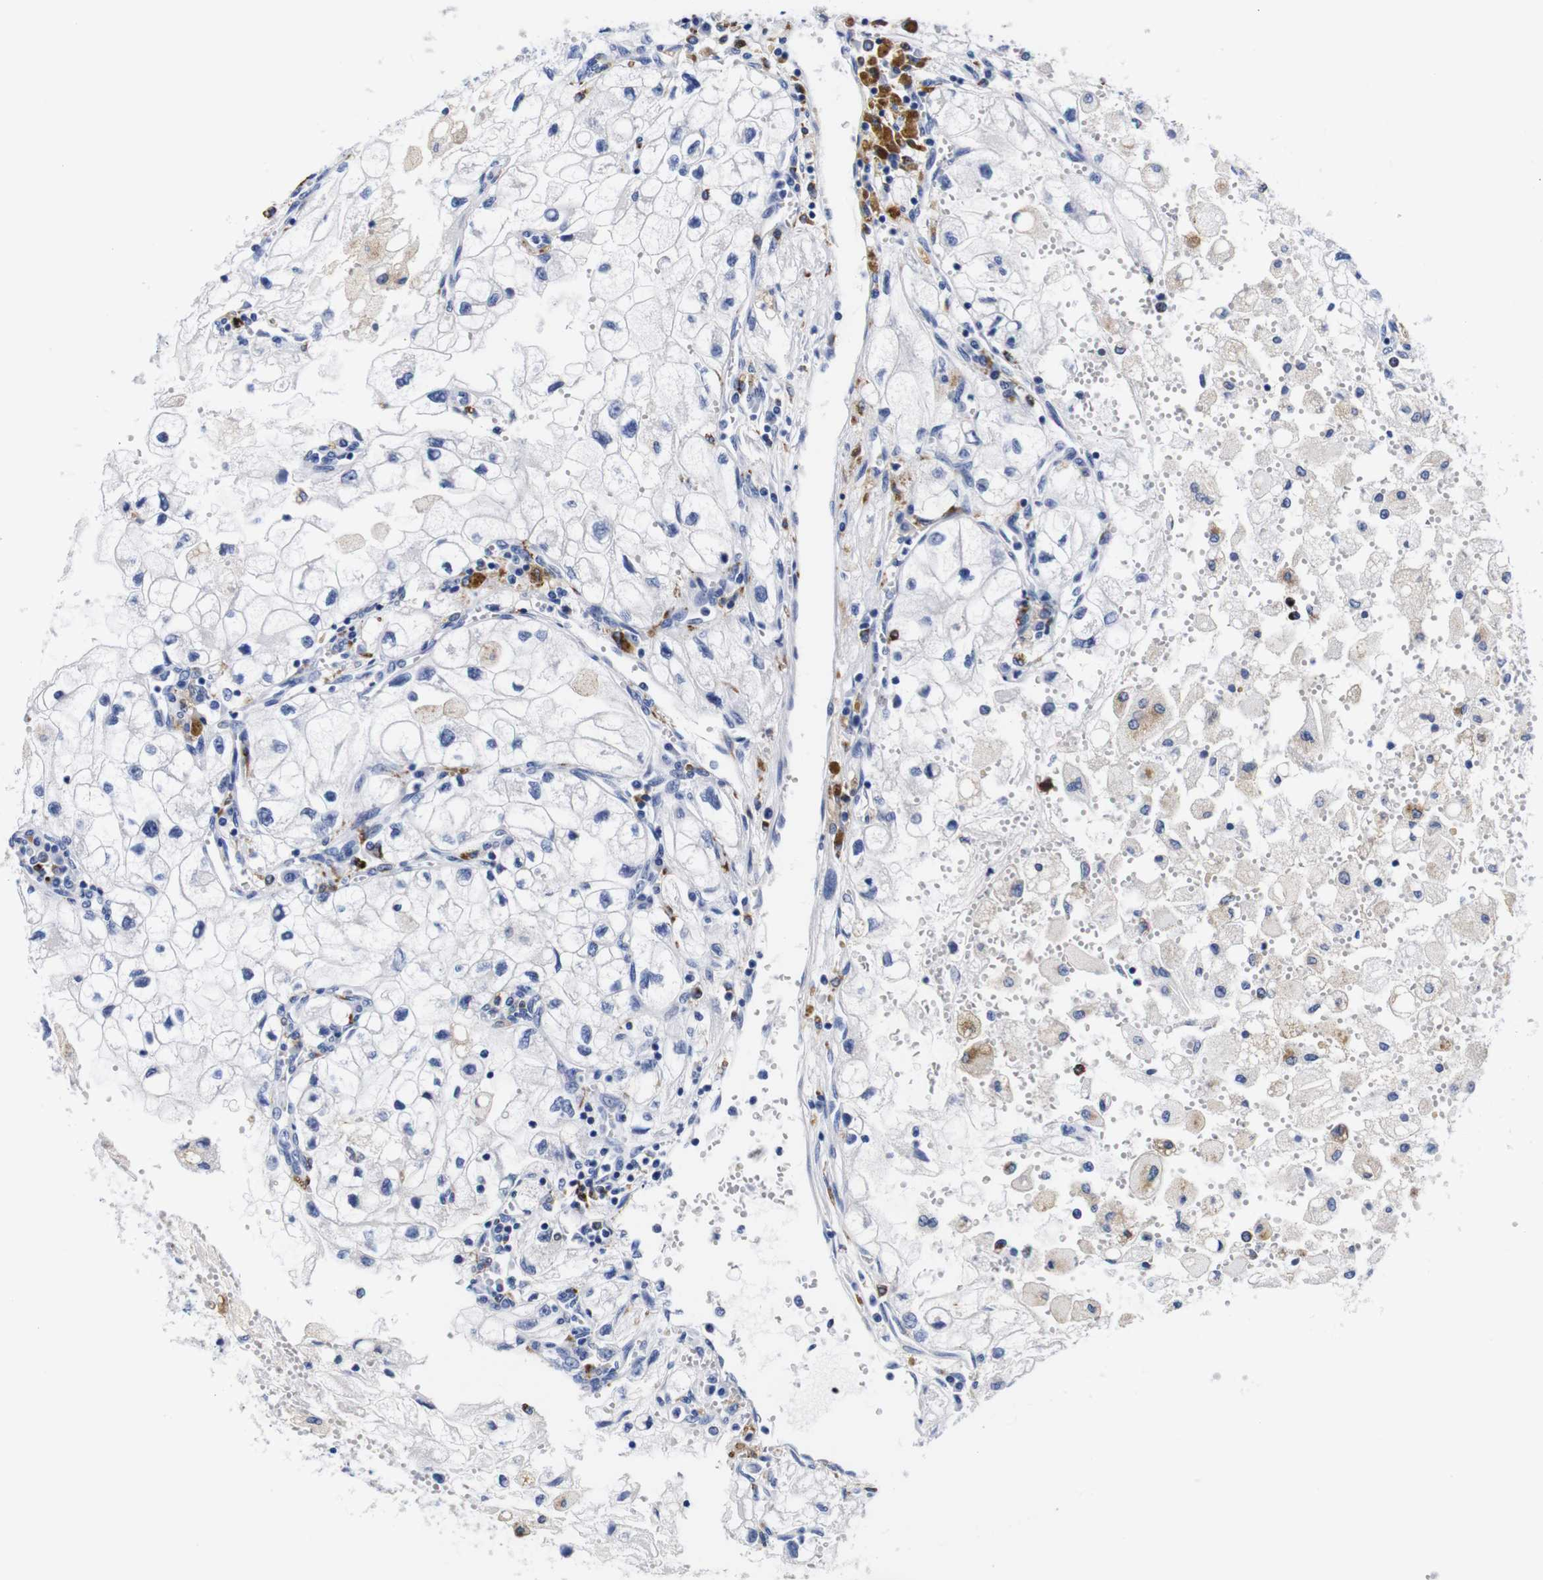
{"staining": {"intensity": "negative", "quantity": "none", "location": "none"}, "tissue": "renal cancer", "cell_type": "Tumor cells", "image_type": "cancer", "snomed": [{"axis": "morphology", "description": "Adenocarcinoma, NOS"}, {"axis": "topography", "description": "Kidney"}], "caption": "The immunohistochemistry (IHC) photomicrograph has no significant staining in tumor cells of renal adenocarcinoma tissue. Nuclei are stained in blue.", "gene": "HLA-DMB", "patient": {"sex": "female", "age": 70}}